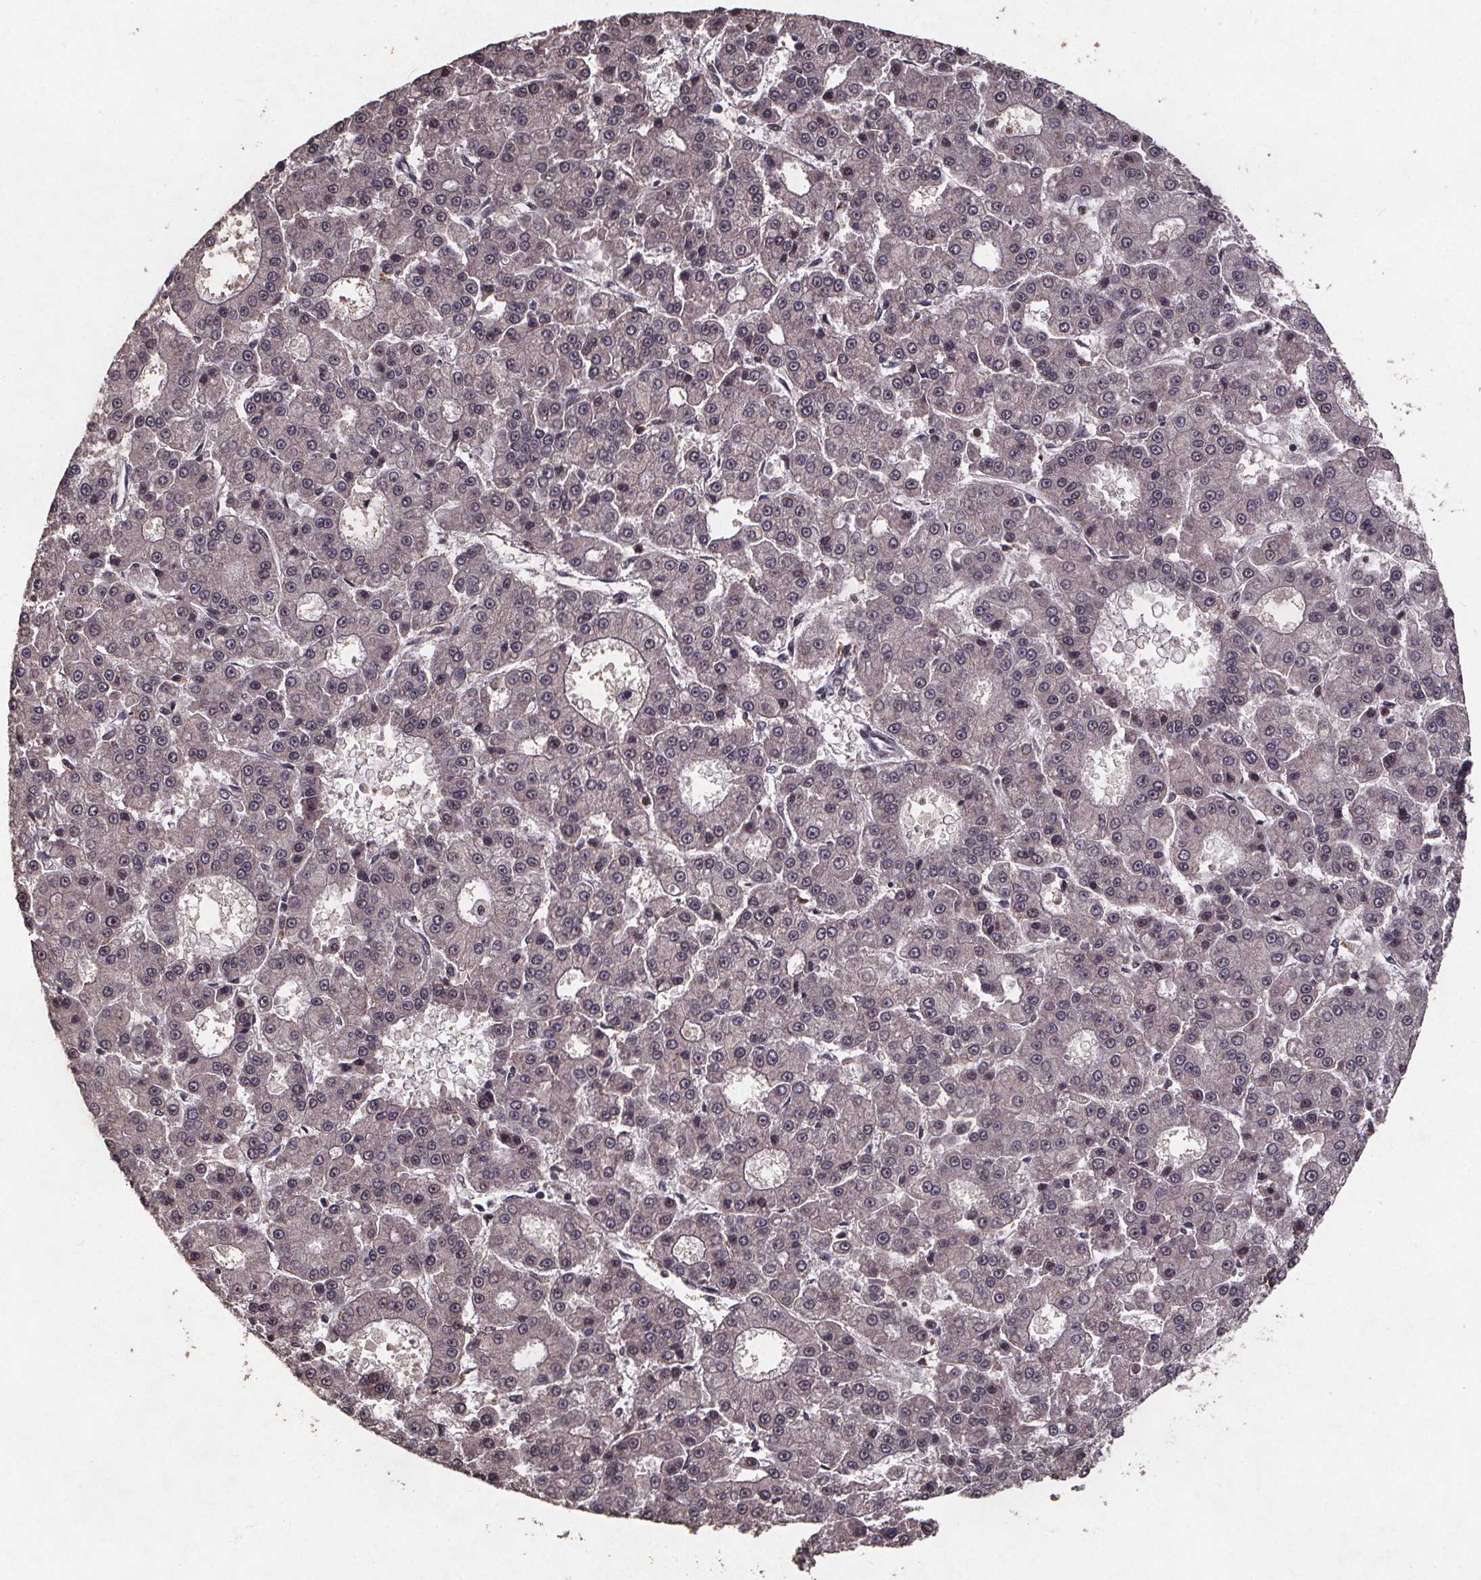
{"staining": {"intensity": "moderate", "quantity": "<25%", "location": "cytoplasmic/membranous"}, "tissue": "liver cancer", "cell_type": "Tumor cells", "image_type": "cancer", "snomed": [{"axis": "morphology", "description": "Carcinoma, Hepatocellular, NOS"}, {"axis": "topography", "description": "Liver"}], "caption": "Immunohistochemistry staining of liver hepatocellular carcinoma, which shows low levels of moderate cytoplasmic/membranous staining in about <25% of tumor cells indicating moderate cytoplasmic/membranous protein expression. The staining was performed using DAB (3,3'-diaminobenzidine) (brown) for protein detection and nuclei were counterstained in hematoxylin (blue).", "gene": "GPX3", "patient": {"sex": "male", "age": 70}}